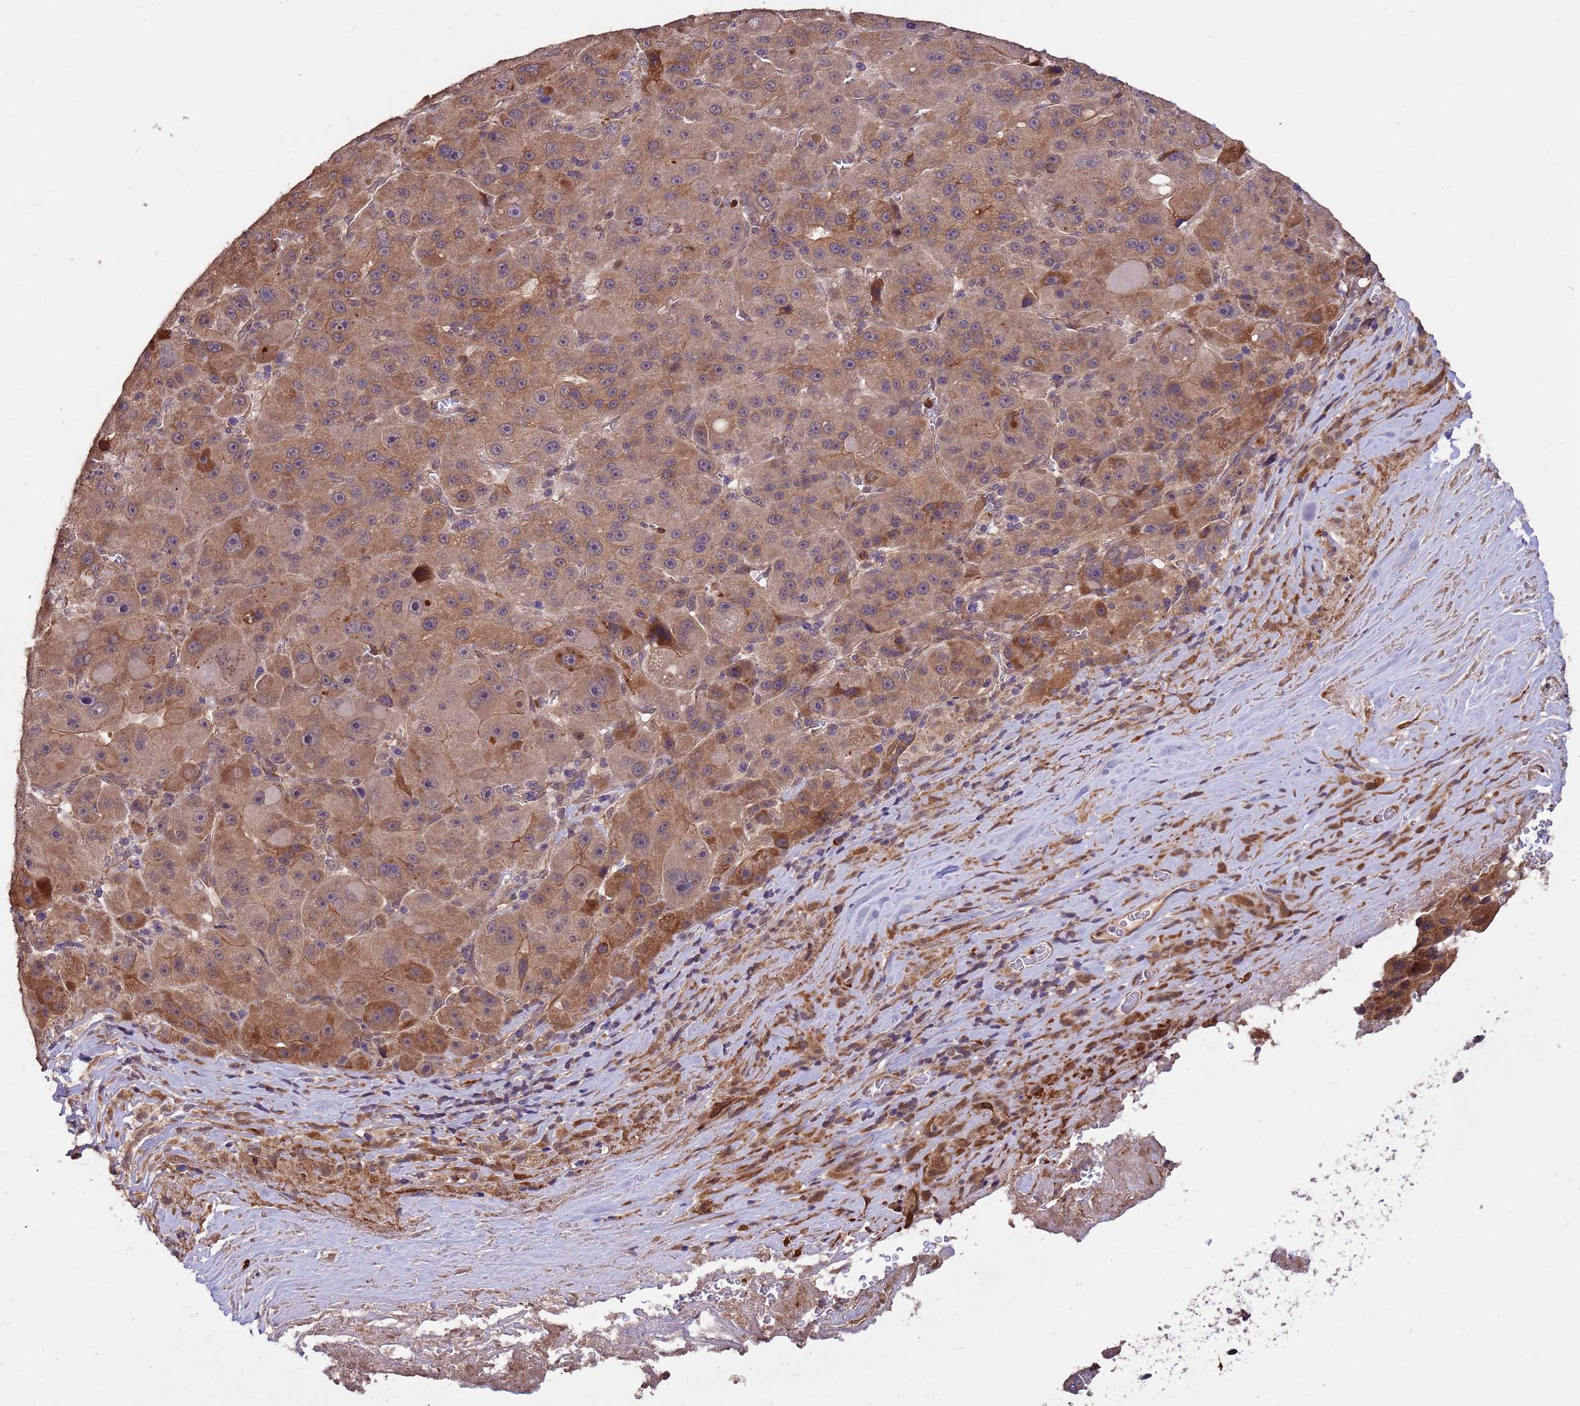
{"staining": {"intensity": "moderate", "quantity": "25%-75%", "location": "cytoplasmic/membranous"}, "tissue": "liver cancer", "cell_type": "Tumor cells", "image_type": "cancer", "snomed": [{"axis": "morphology", "description": "Carcinoma, Hepatocellular, NOS"}, {"axis": "topography", "description": "Liver"}], "caption": "A high-resolution micrograph shows immunohistochemistry (IHC) staining of liver hepatocellular carcinoma, which shows moderate cytoplasmic/membranous expression in about 25%-75% of tumor cells.", "gene": "ZNF619", "patient": {"sex": "male", "age": 76}}